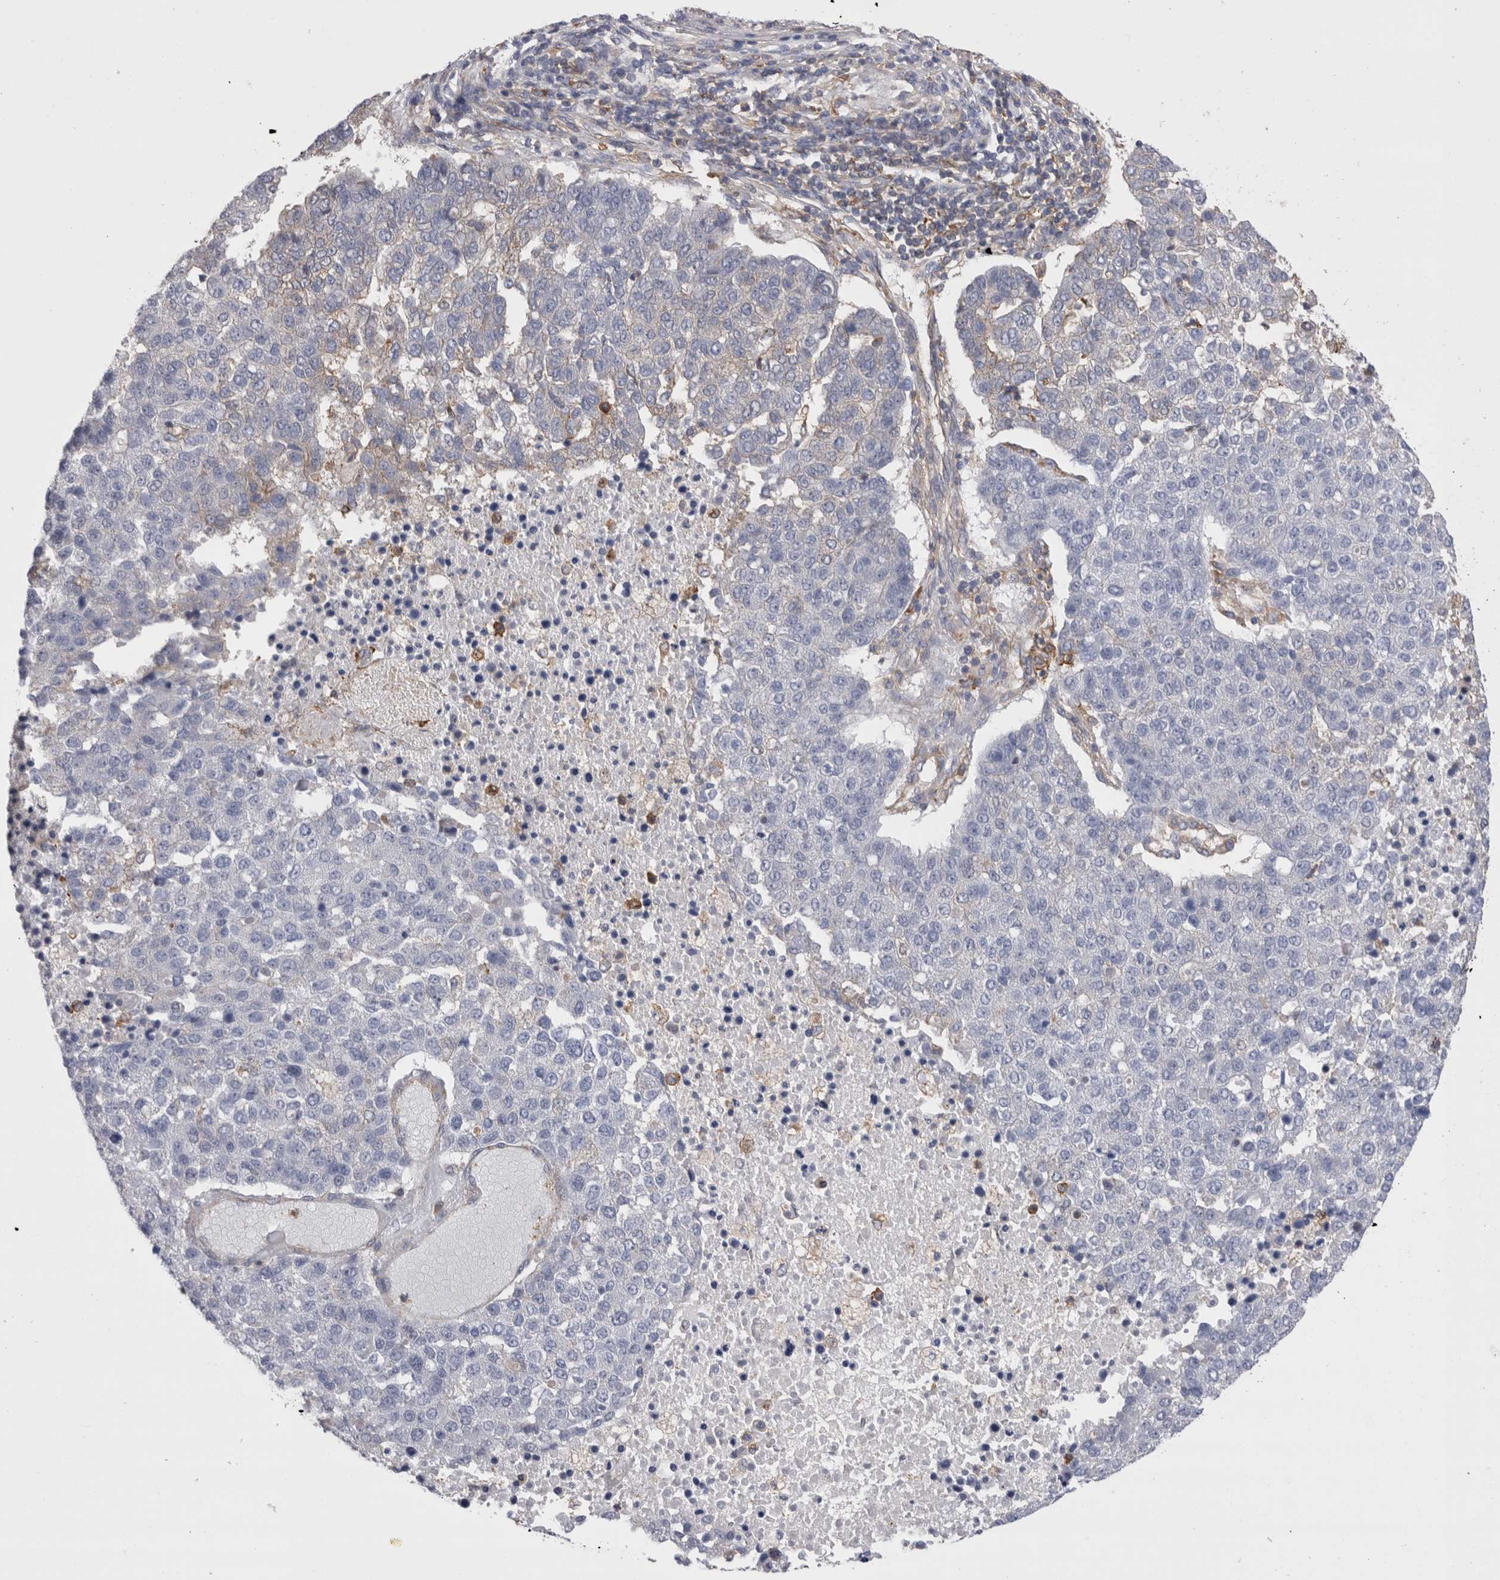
{"staining": {"intensity": "weak", "quantity": "<25%", "location": "cytoplasmic/membranous"}, "tissue": "pancreatic cancer", "cell_type": "Tumor cells", "image_type": "cancer", "snomed": [{"axis": "morphology", "description": "Adenocarcinoma, NOS"}, {"axis": "topography", "description": "Pancreas"}], "caption": "Human pancreatic cancer (adenocarcinoma) stained for a protein using immunohistochemistry (IHC) displays no expression in tumor cells.", "gene": "RAB11FIP1", "patient": {"sex": "female", "age": 61}}